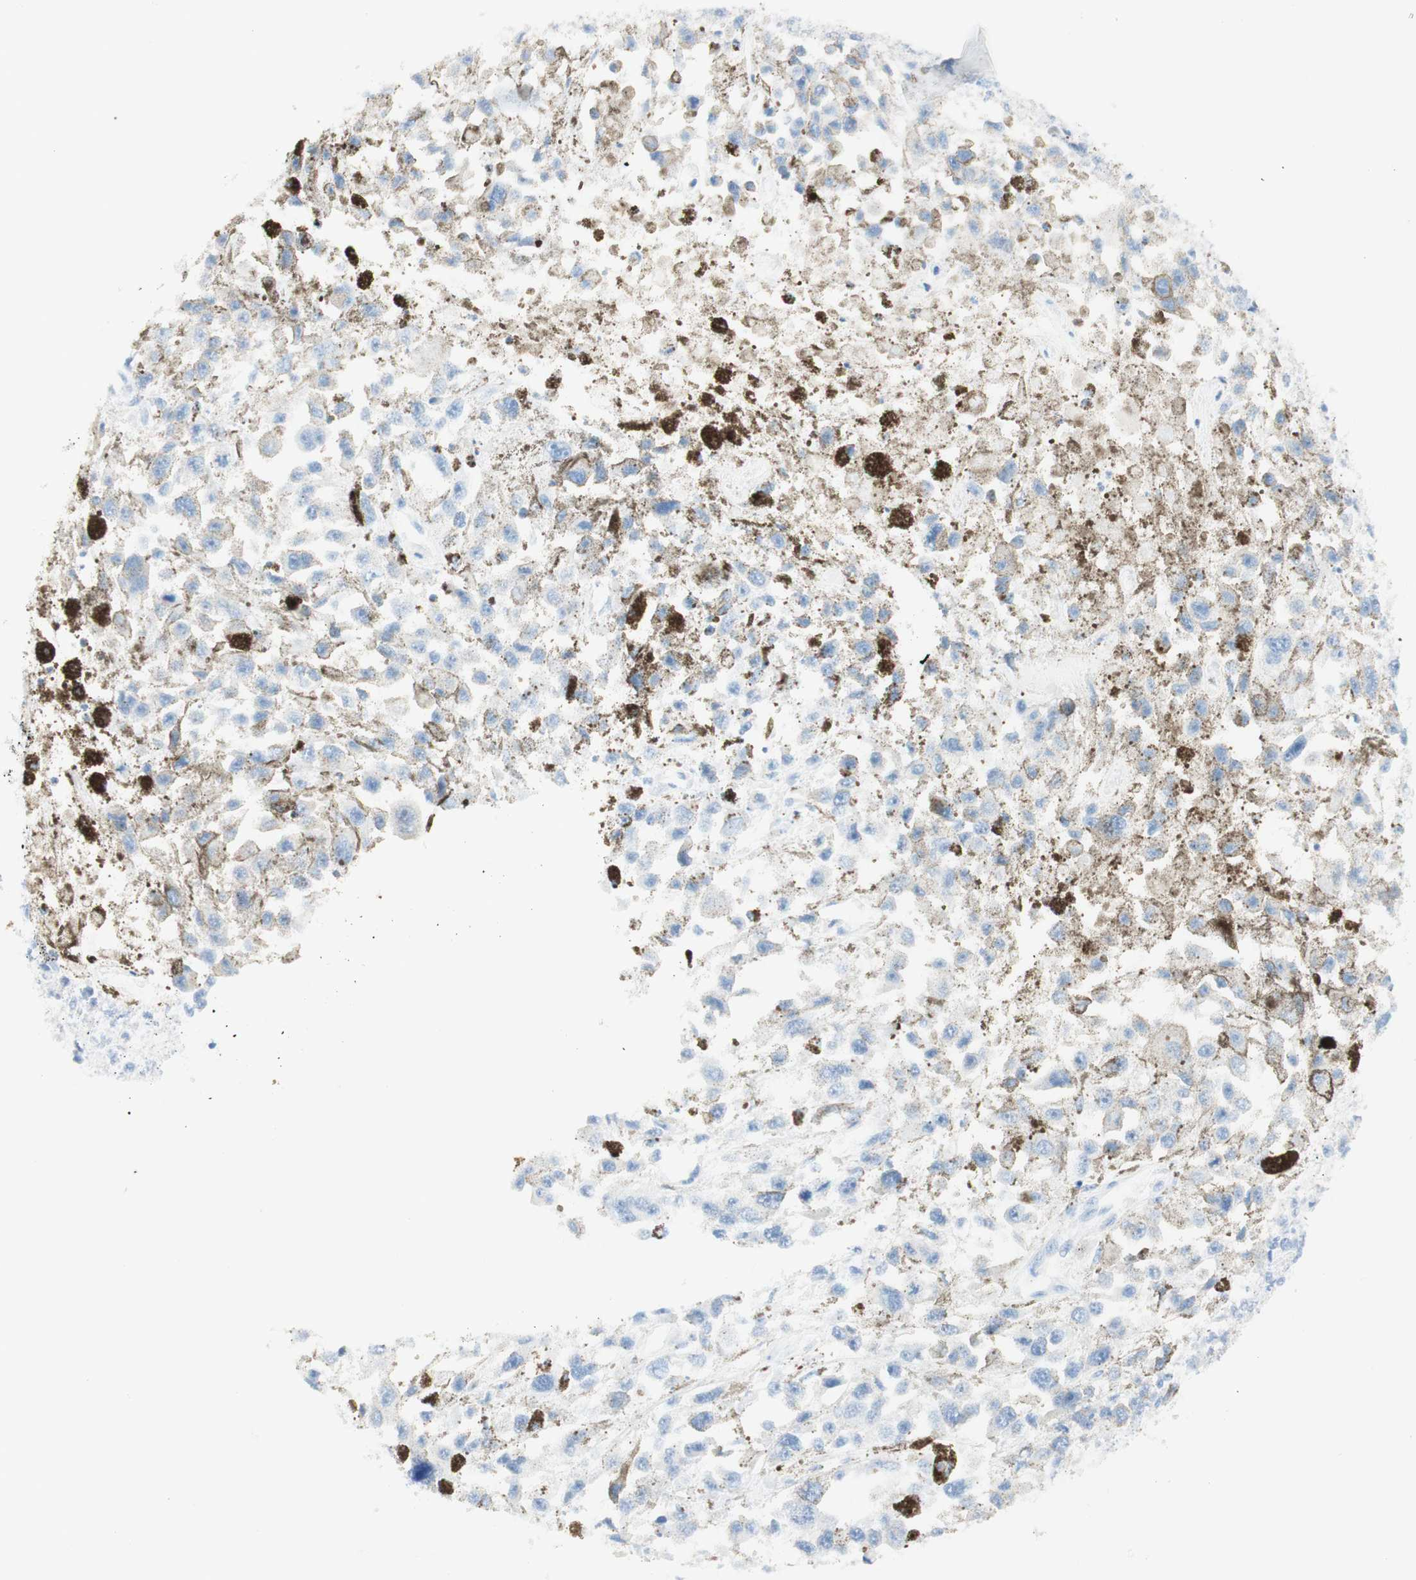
{"staining": {"intensity": "negative", "quantity": "none", "location": "none"}, "tissue": "melanoma", "cell_type": "Tumor cells", "image_type": "cancer", "snomed": [{"axis": "morphology", "description": "Malignant melanoma, Metastatic site"}, {"axis": "topography", "description": "Lymph node"}], "caption": "The immunohistochemistry (IHC) histopathology image has no significant positivity in tumor cells of melanoma tissue. (Brightfield microscopy of DAB (3,3'-diaminobenzidine) IHC at high magnification).", "gene": "TPO", "patient": {"sex": "male", "age": 59}}